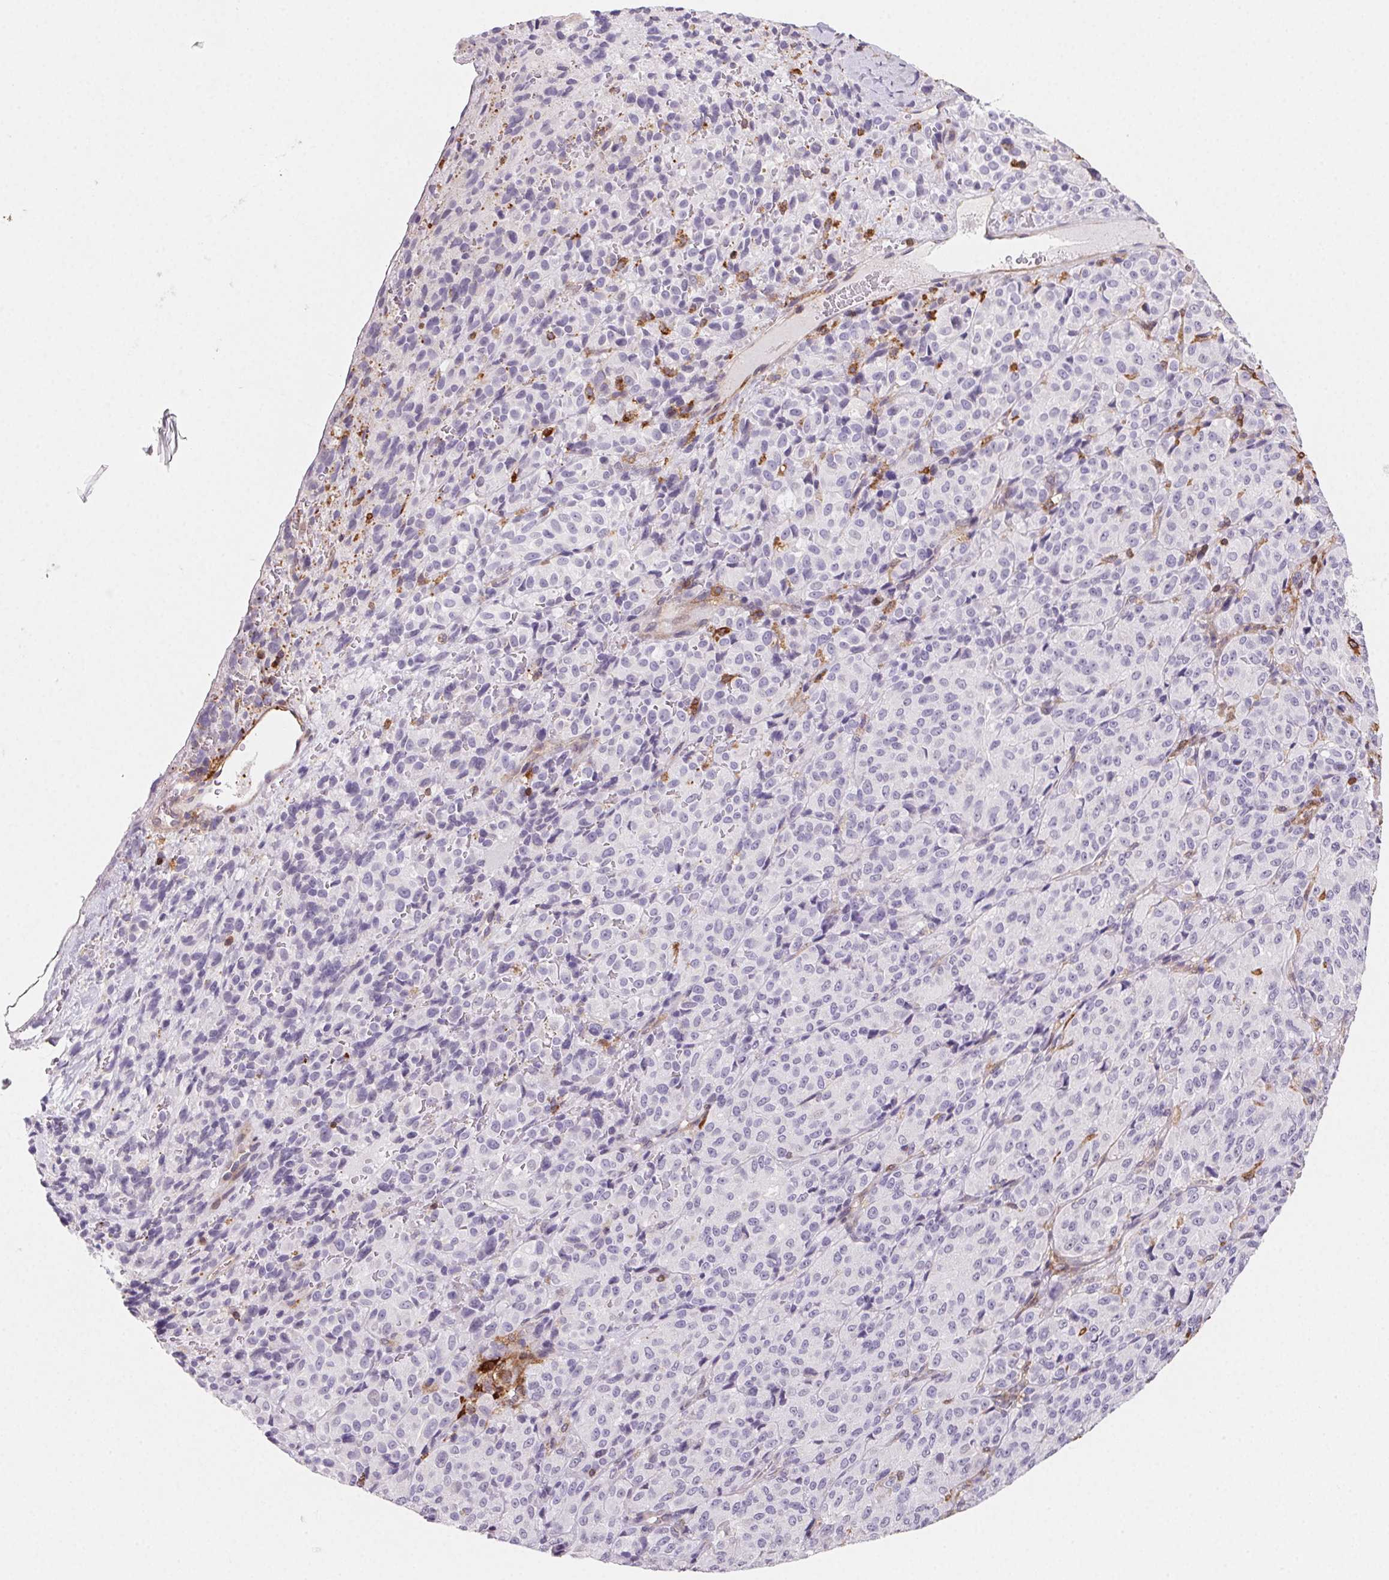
{"staining": {"intensity": "negative", "quantity": "none", "location": "none"}, "tissue": "melanoma", "cell_type": "Tumor cells", "image_type": "cancer", "snomed": [{"axis": "morphology", "description": "Malignant melanoma, Metastatic site"}, {"axis": "topography", "description": "Brain"}], "caption": "This is an IHC photomicrograph of human malignant melanoma (metastatic site). There is no expression in tumor cells.", "gene": "GBP1", "patient": {"sex": "female", "age": 56}}